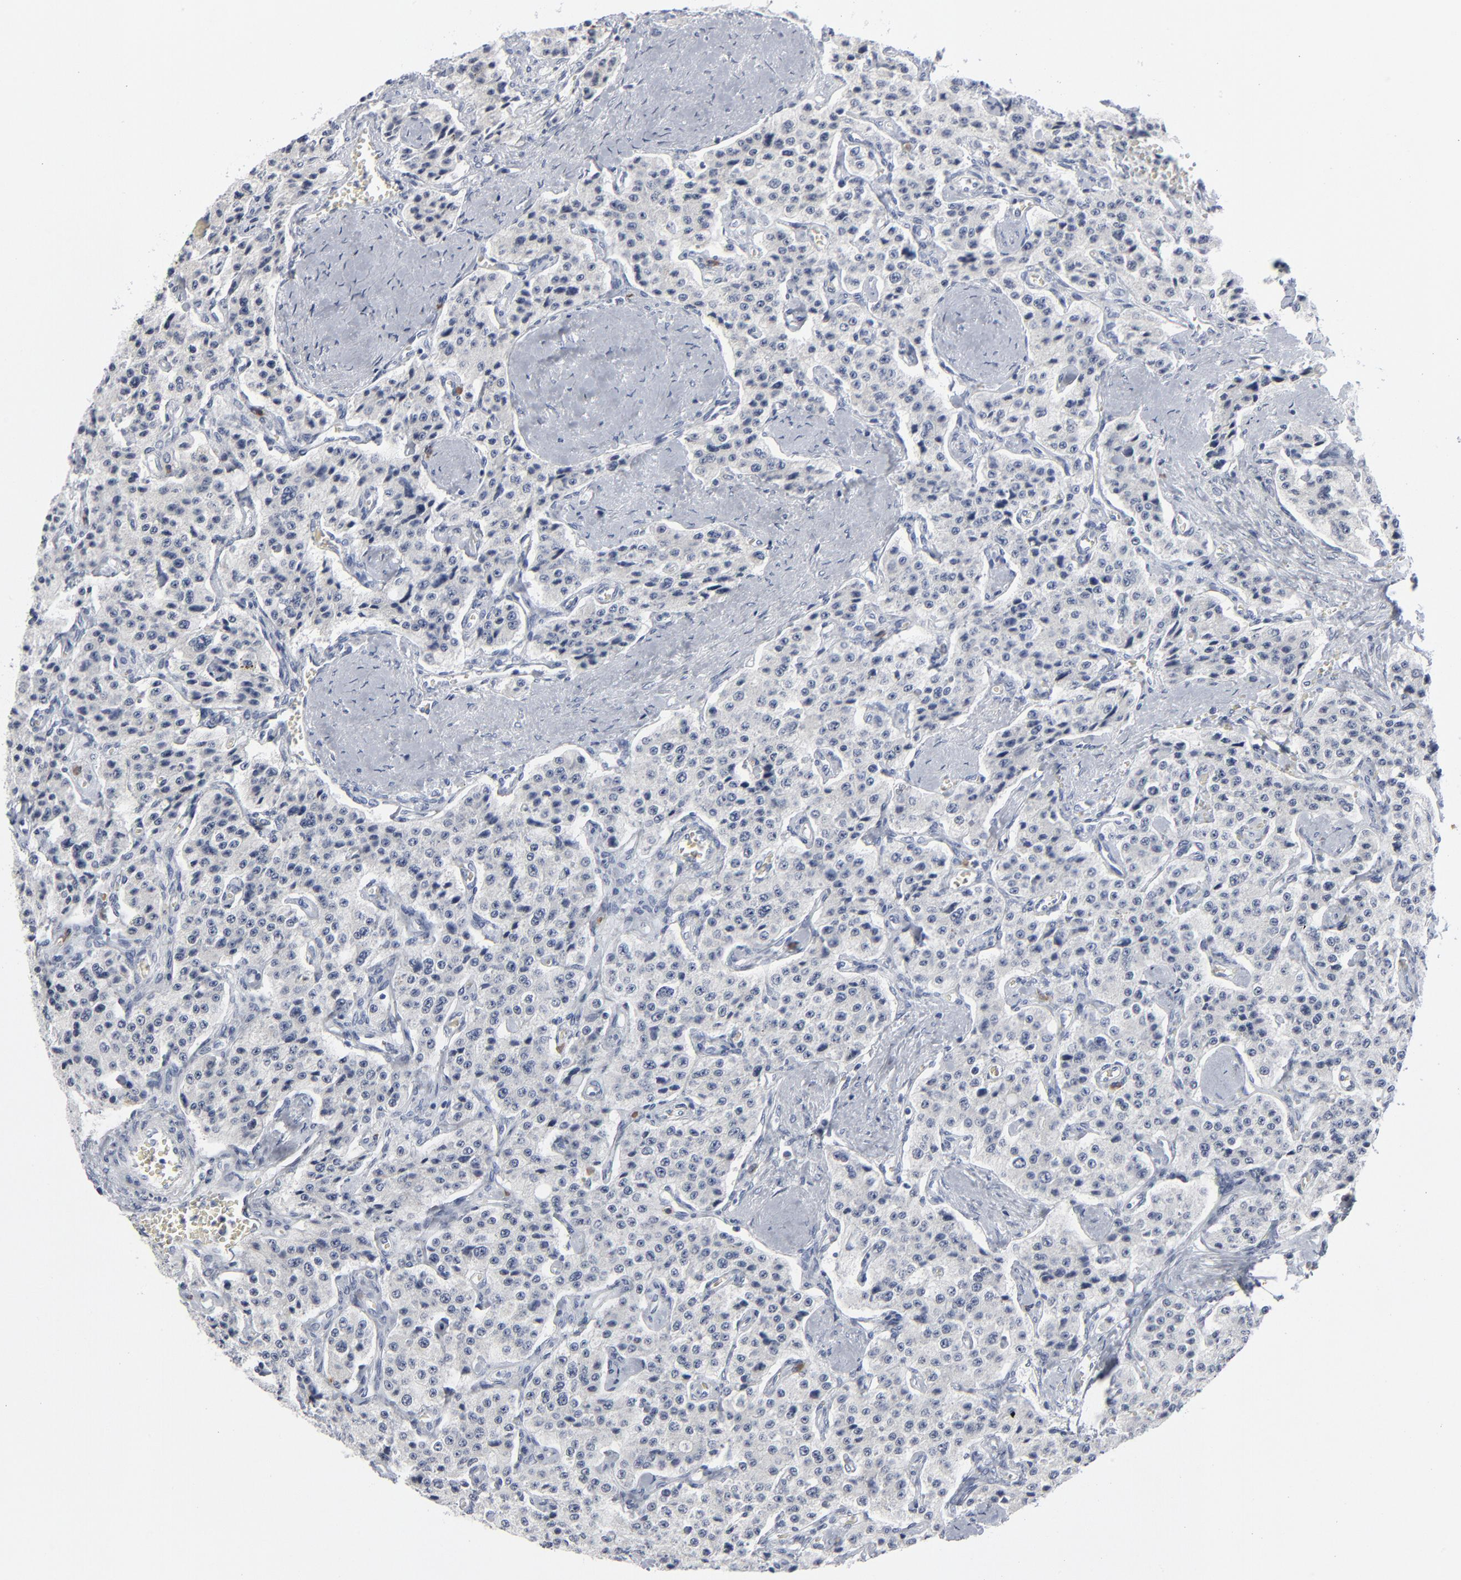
{"staining": {"intensity": "negative", "quantity": "none", "location": "none"}, "tissue": "carcinoid", "cell_type": "Tumor cells", "image_type": "cancer", "snomed": [{"axis": "morphology", "description": "Carcinoid, malignant, NOS"}, {"axis": "topography", "description": "Small intestine"}], "caption": "An immunohistochemistry (IHC) photomicrograph of malignant carcinoid is shown. There is no staining in tumor cells of malignant carcinoid.", "gene": "PAGE1", "patient": {"sex": "male", "age": 52}}